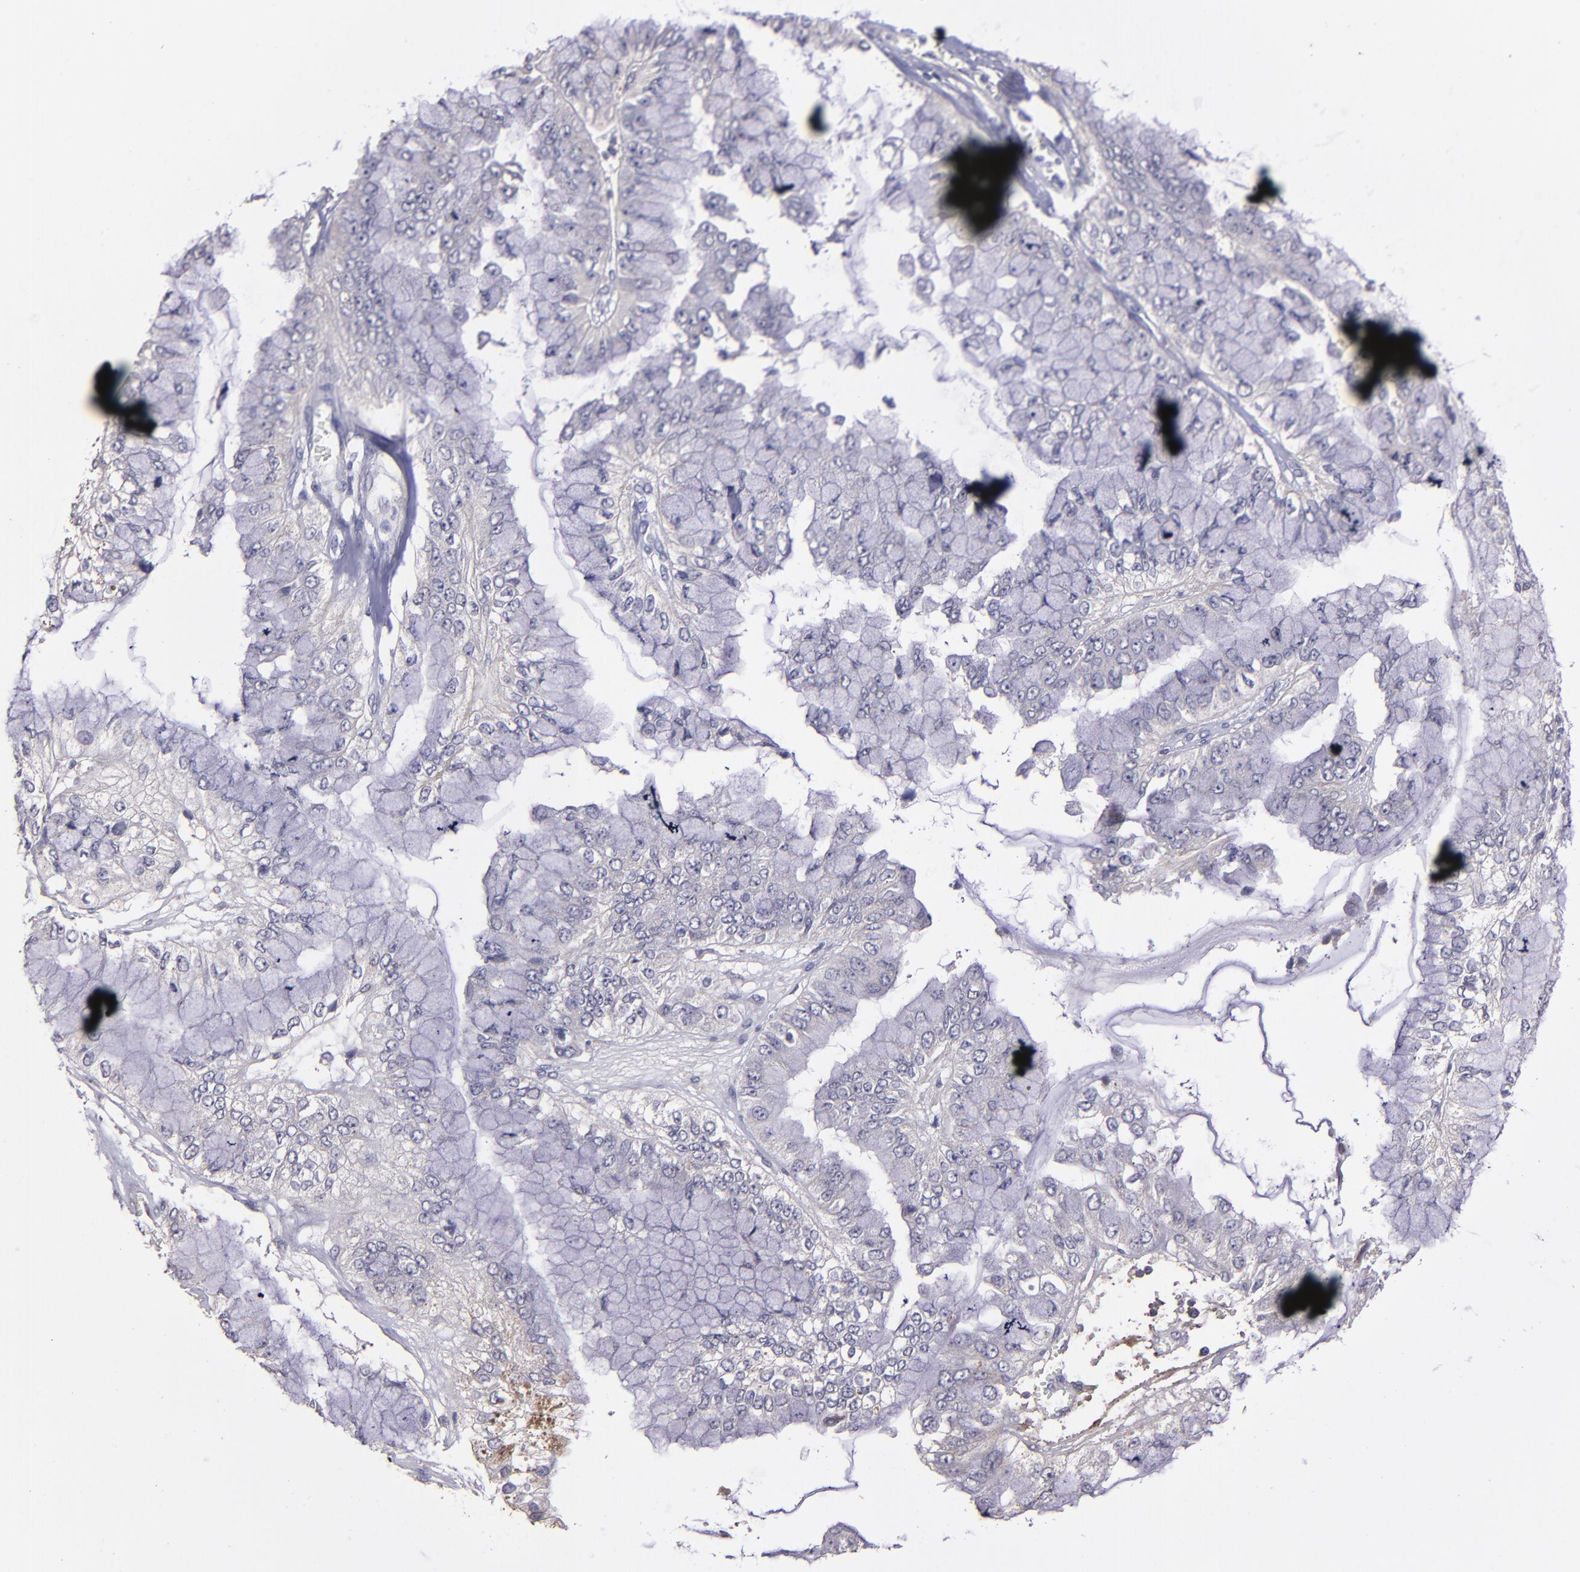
{"staining": {"intensity": "negative", "quantity": "none", "location": "none"}, "tissue": "liver cancer", "cell_type": "Tumor cells", "image_type": "cancer", "snomed": [{"axis": "morphology", "description": "Cholangiocarcinoma"}, {"axis": "topography", "description": "Liver"}], "caption": "An IHC micrograph of liver cholangiocarcinoma is shown. There is no staining in tumor cells of liver cholangiocarcinoma. Nuclei are stained in blue.", "gene": "MASP1", "patient": {"sex": "female", "age": 79}}